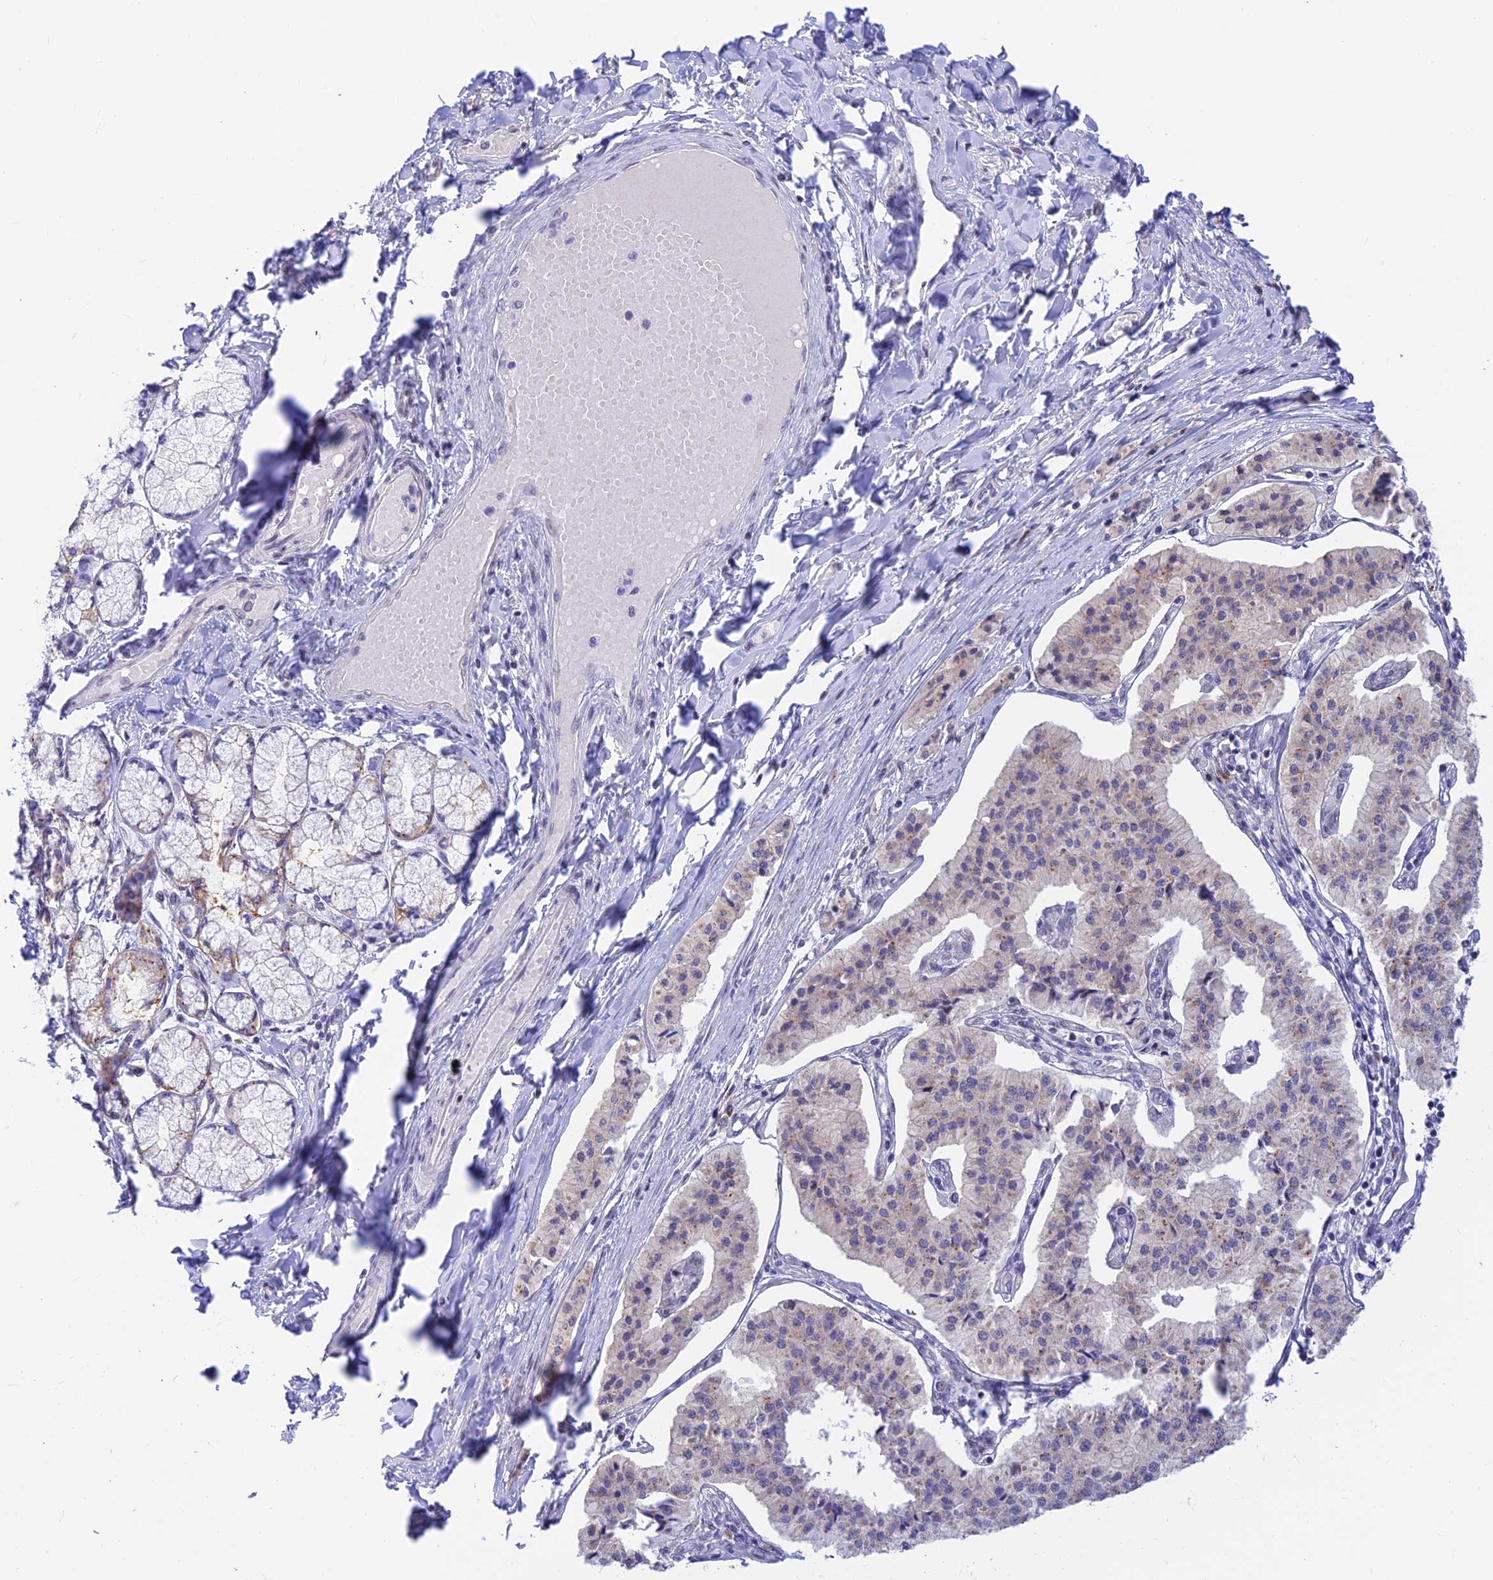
{"staining": {"intensity": "negative", "quantity": "none", "location": "none"}, "tissue": "pancreatic cancer", "cell_type": "Tumor cells", "image_type": "cancer", "snomed": [{"axis": "morphology", "description": "Adenocarcinoma, NOS"}, {"axis": "topography", "description": "Pancreas"}], "caption": "Protein analysis of pancreatic adenocarcinoma displays no significant expression in tumor cells.", "gene": "INKA1", "patient": {"sex": "female", "age": 50}}